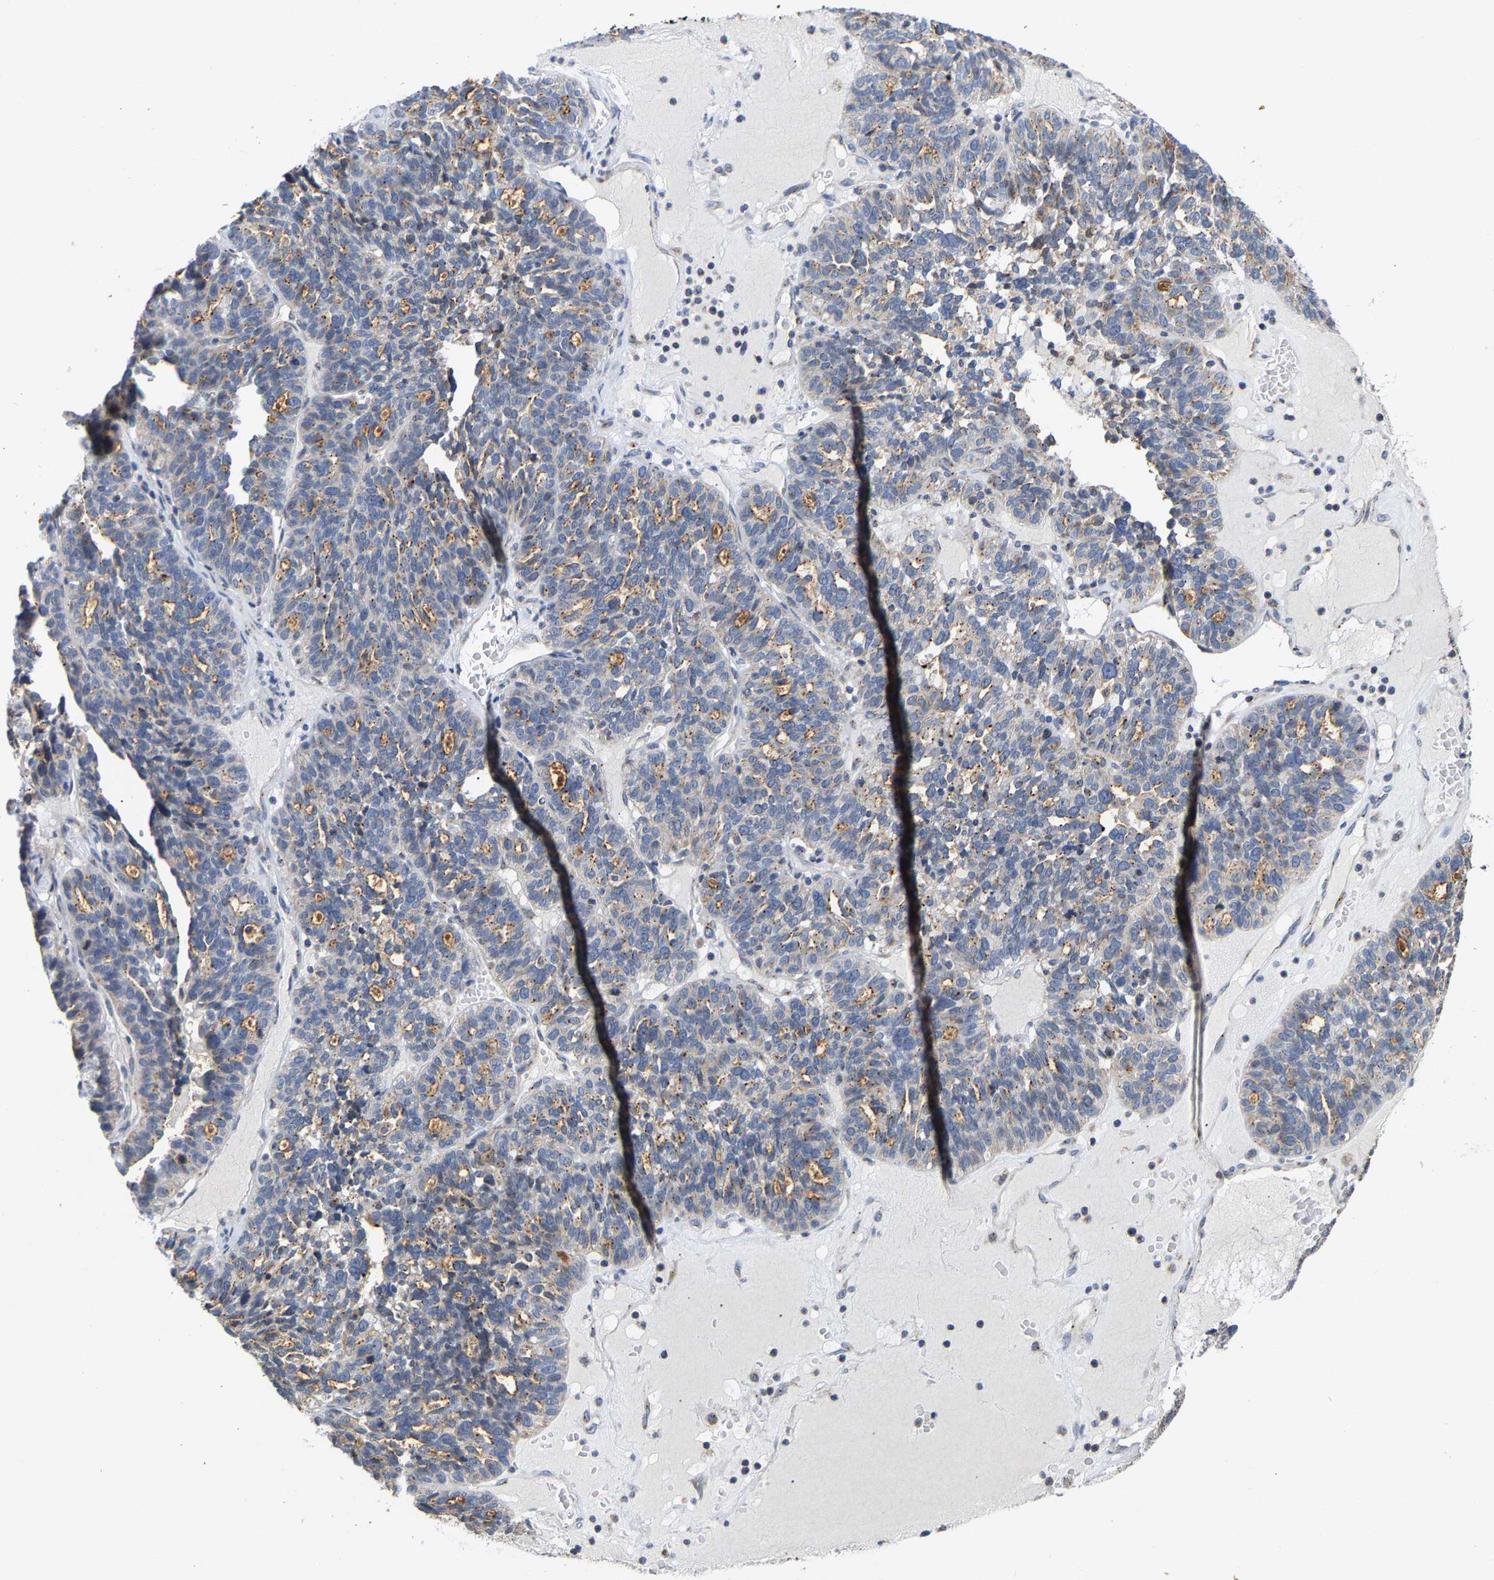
{"staining": {"intensity": "negative", "quantity": "none", "location": "none"}, "tissue": "ovarian cancer", "cell_type": "Tumor cells", "image_type": "cancer", "snomed": [{"axis": "morphology", "description": "Cystadenocarcinoma, serous, NOS"}, {"axis": "topography", "description": "Ovary"}], "caption": "Immunohistochemistry histopathology image of ovarian cancer (serous cystadenocarcinoma) stained for a protein (brown), which demonstrates no staining in tumor cells.", "gene": "PCNT", "patient": {"sex": "female", "age": 59}}